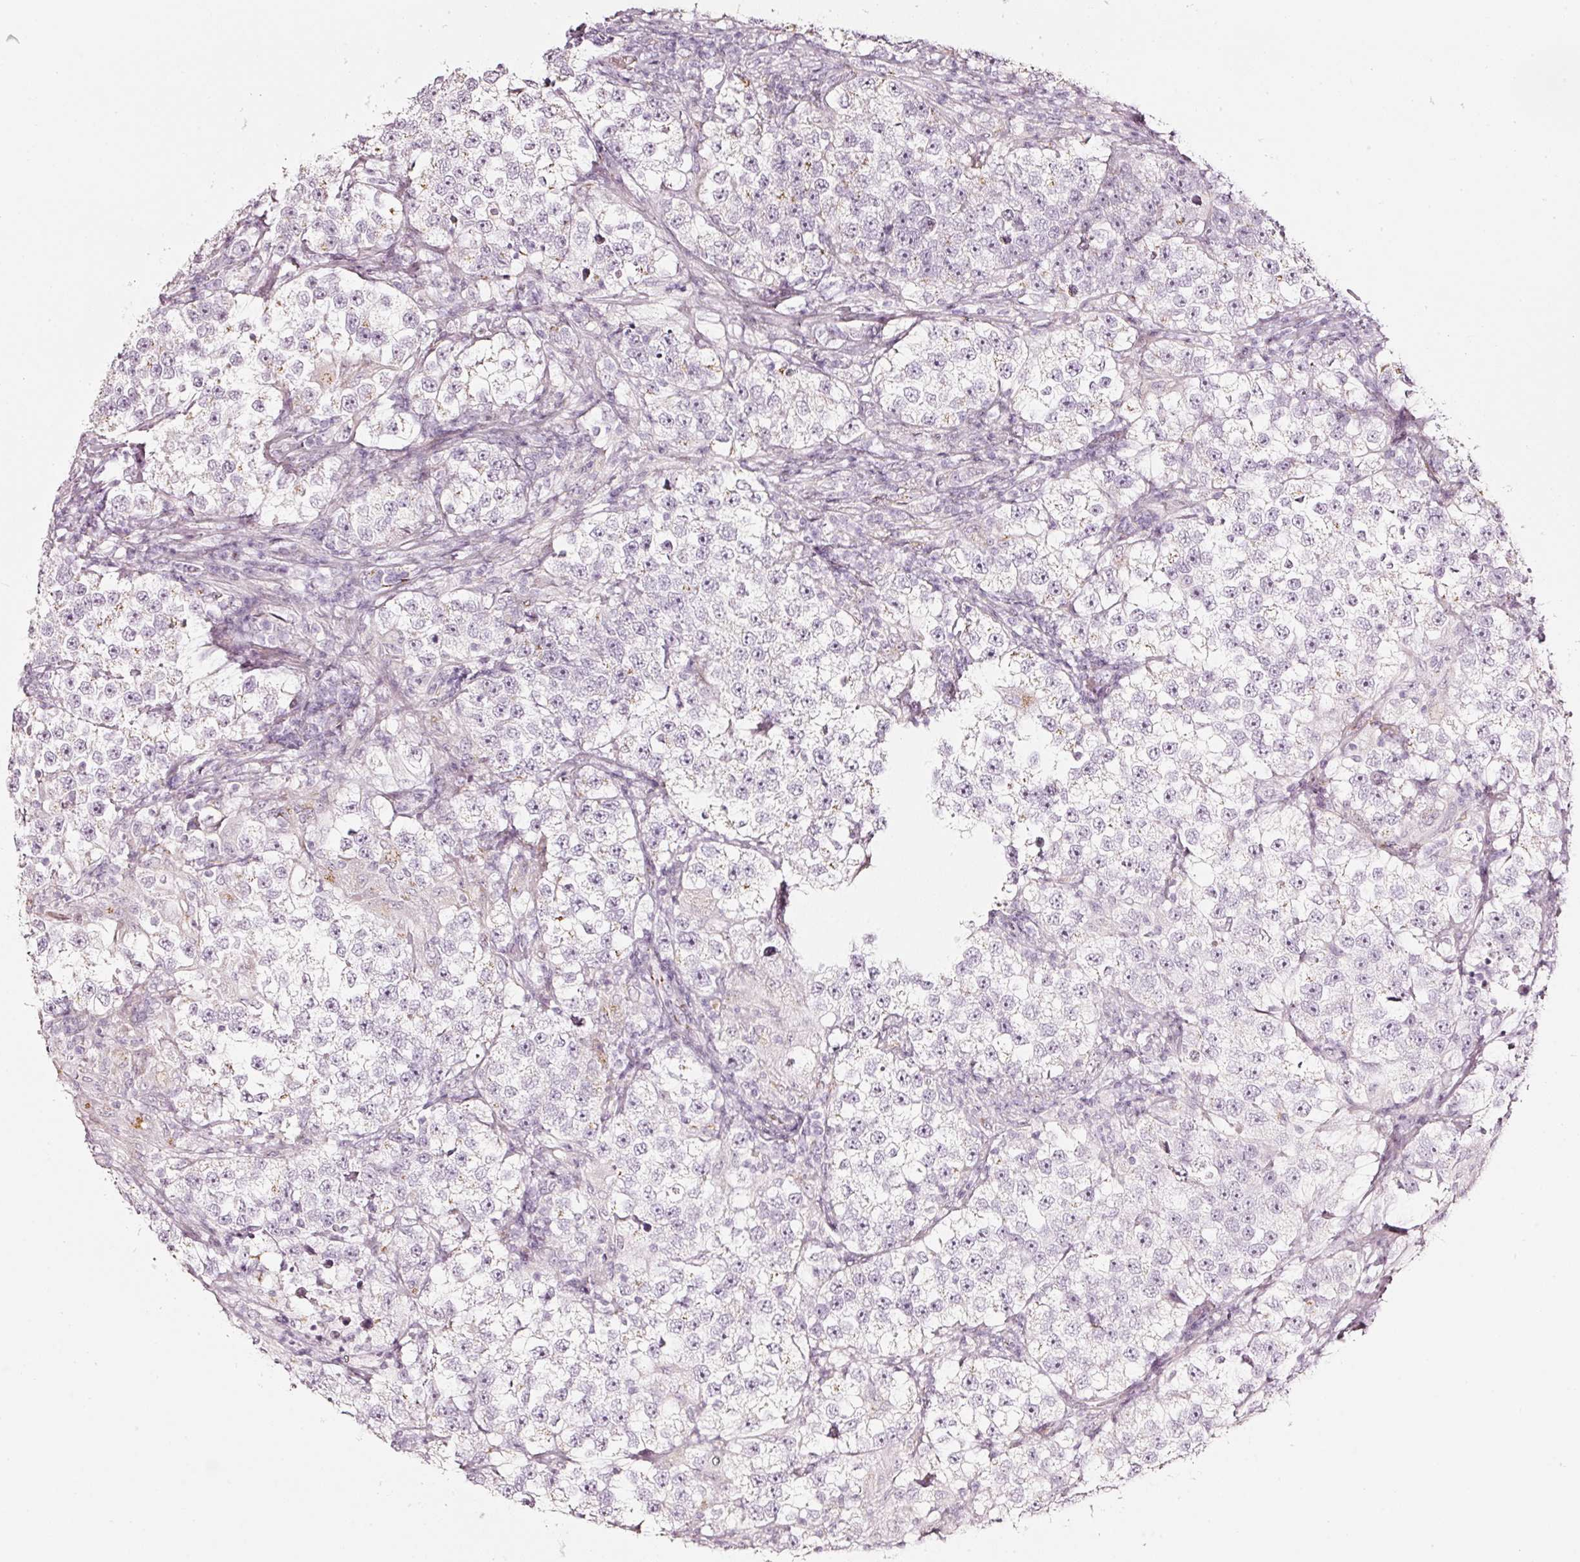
{"staining": {"intensity": "weak", "quantity": "<25%", "location": "cytoplasmic/membranous"}, "tissue": "testis cancer", "cell_type": "Tumor cells", "image_type": "cancer", "snomed": [{"axis": "morphology", "description": "Seminoma, NOS"}, {"axis": "topography", "description": "Testis"}], "caption": "Protein analysis of testis seminoma shows no significant expression in tumor cells.", "gene": "SDF4", "patient": {"sex": "male", "age": 46}}